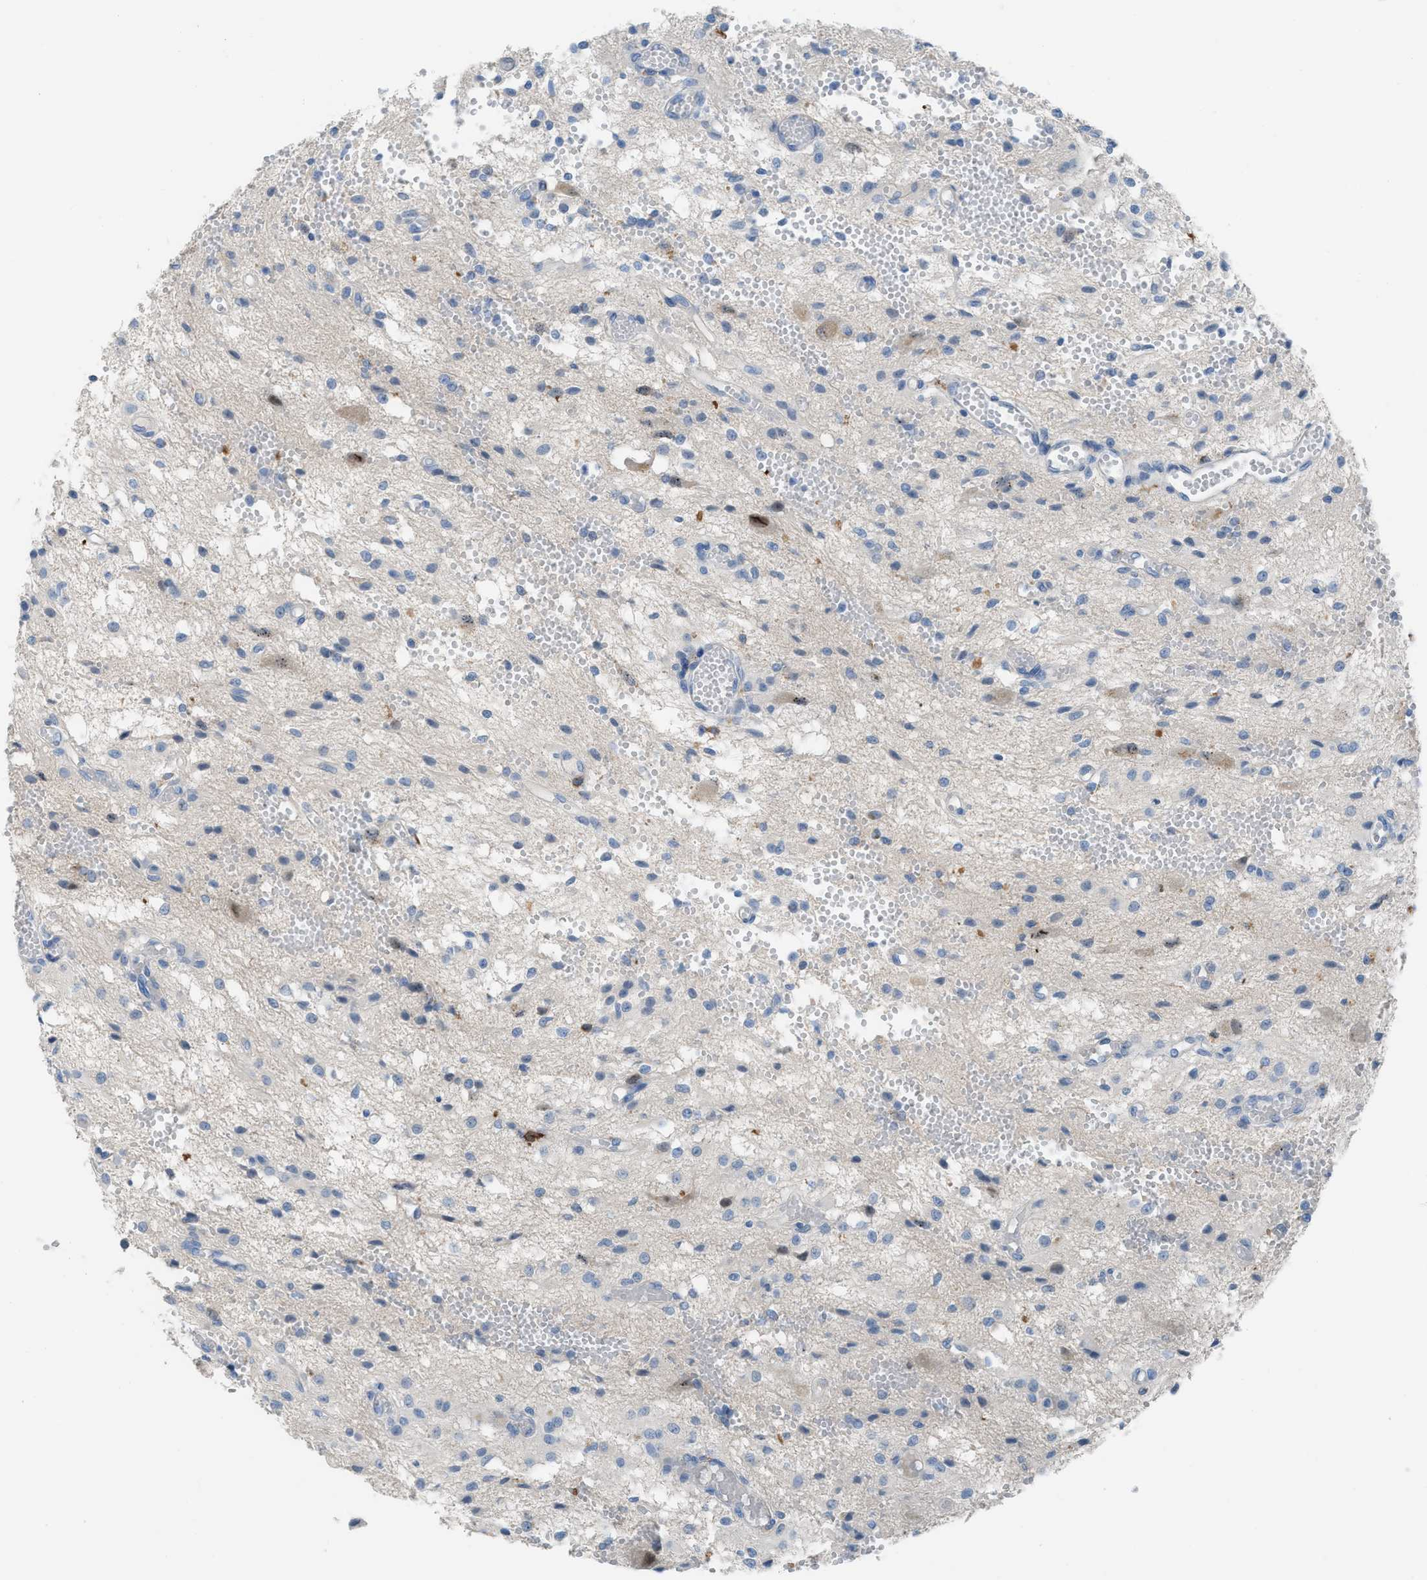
{"staining": {"intensity": "weak", "quantity": "<25%", "location": "cytoplasmic/membranous,nuclear"}, "tissue": "glioma", "cell_type": "Tumor cells", "image_type": "cancer", "snomed": [{"axis": "morphology", "description": "Glioma, malignant, High grade"}, {"axis": "topography", "description": "Brain"}], "caption": "Histopathology image shows no protein staining in tumor cells of malignant glioma (high-grade) tissue.", "gene": "CLEC10A", "patient": {"sex": "female", "age": 59}}